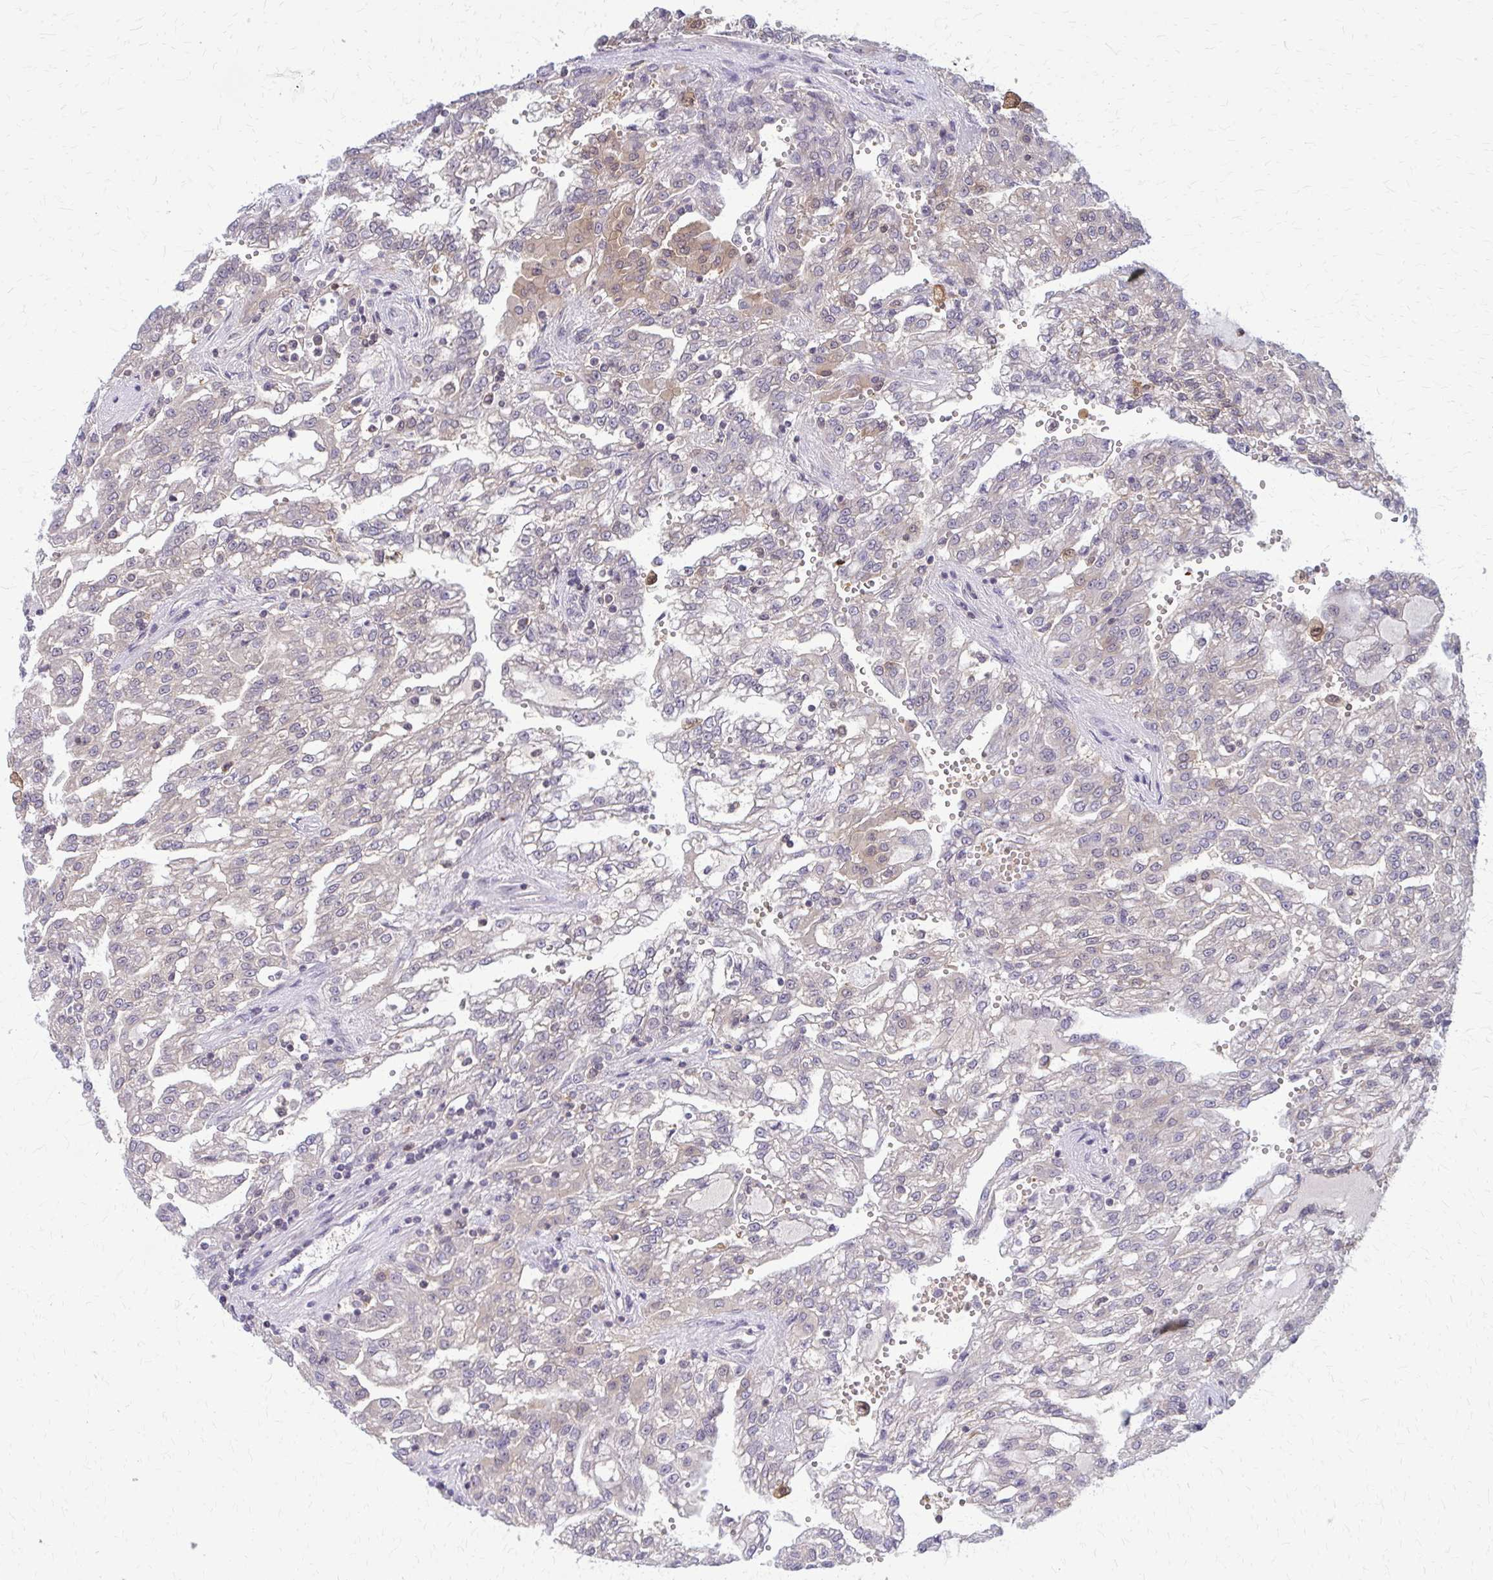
{"staining": {"intensity": "negative", "quantity": "none", "location": "none"}, "tissue": "renal cancer", "cell_type": "Tumor cells", "image_type": "cancer", "snomed": [{"axis": "morphology", "description": "Adenocarcinoma, NOS"}, {"axis": "topography", "description": "Kidney"}], "caption": "Immunohistochemical staining of human renal adenocarcinoma exhibits no significant expression in tumor cells.", "gene": "DBI", "patient": {"sex": "male", "age": 63}}